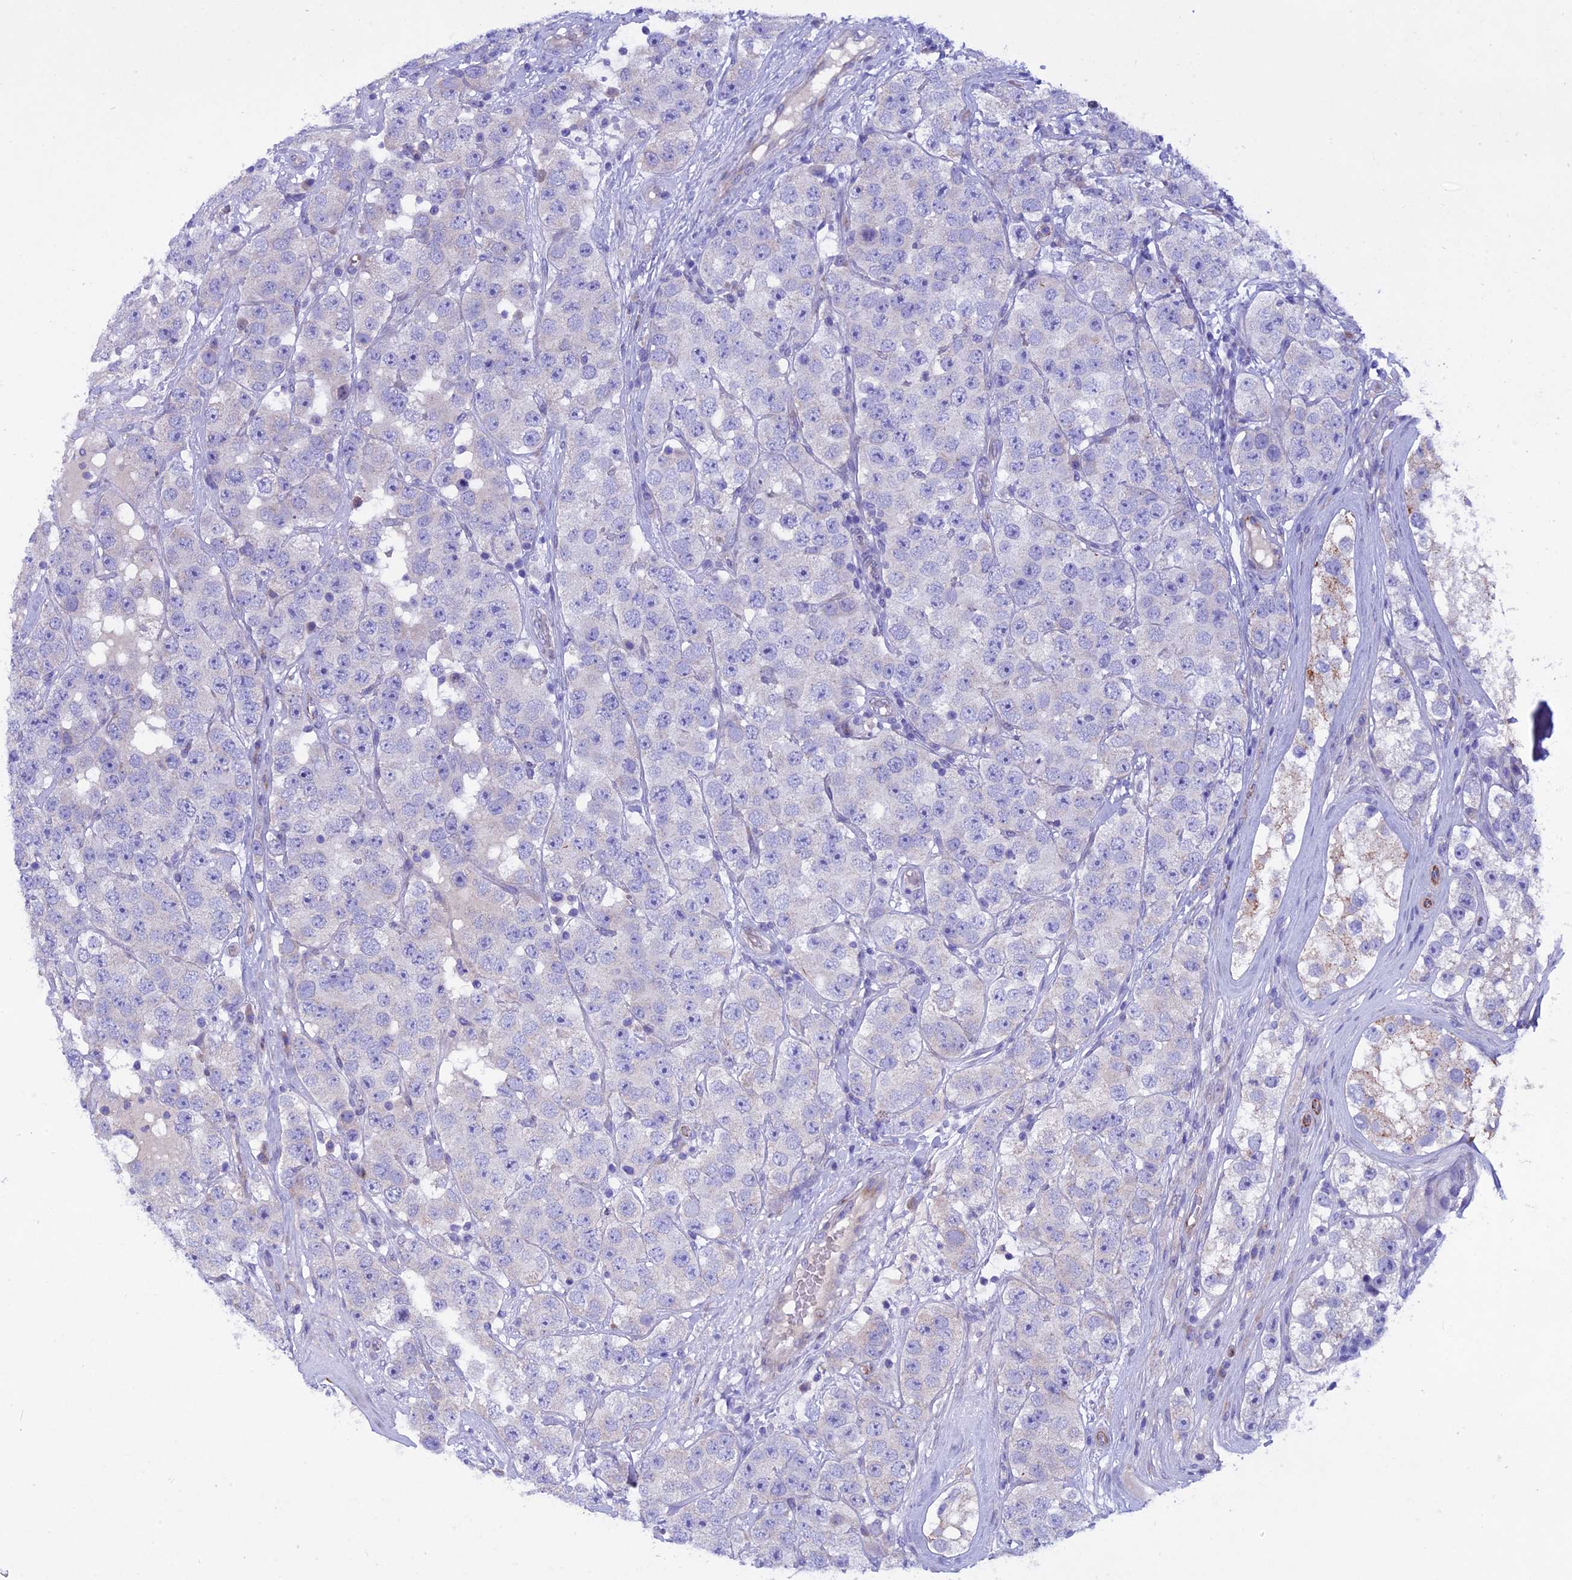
{"staining": {"intensity": "negative", "quantity": "none", "location": "none"}, "tissue": "testis cancer", "cell_type": "Tumor cells", "image_type": "cancer", "snomed": [{"axis": "morphology", "description": "Seminoma, NOS"}, {"axis": "topography", "description": "Testis"}], "caption": "IHC of seminoma (testis) demonstrates no staining in tumor cells.", "gene": "TMEM138", "patient": {"sex": "male", "age": 28}}